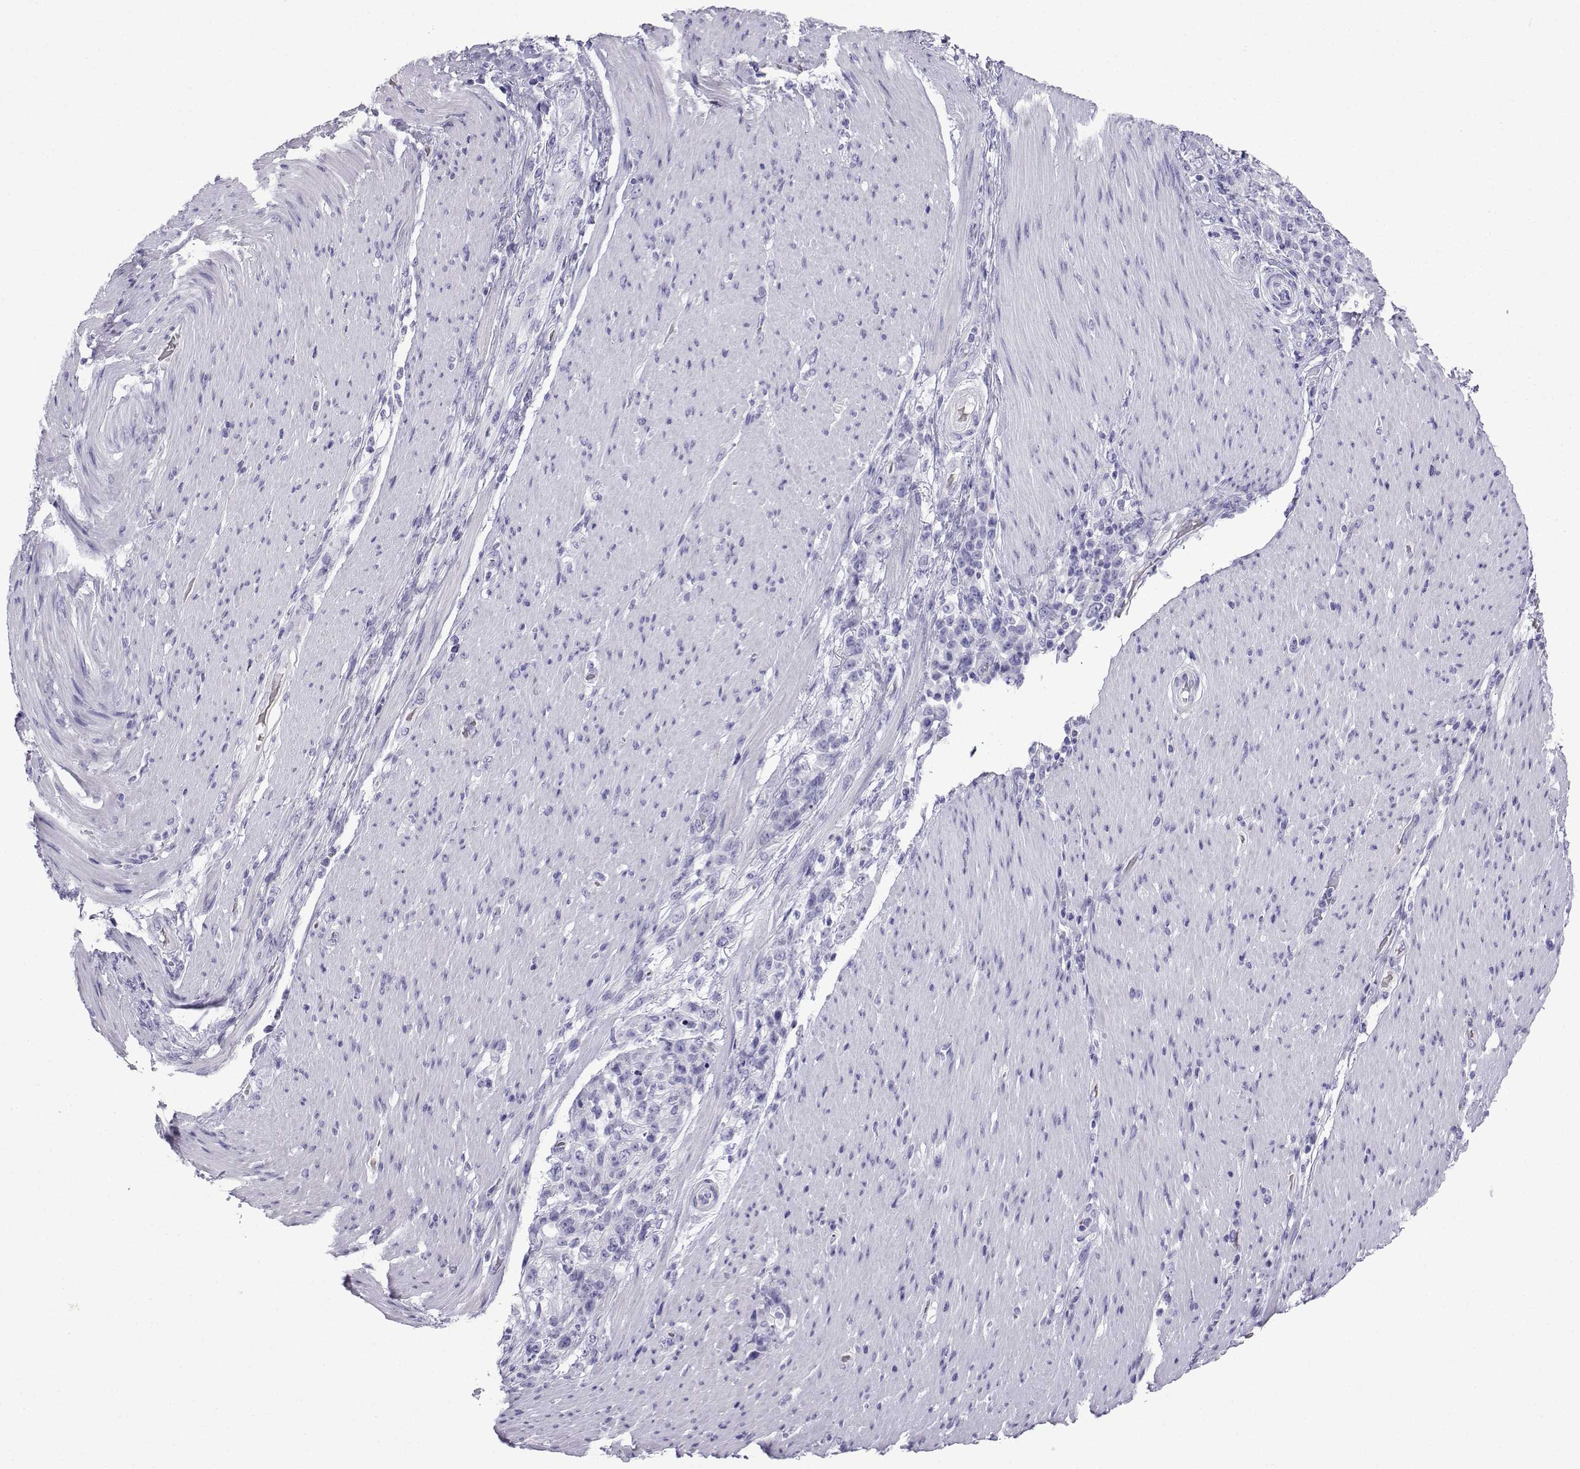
{"staining": {"intensity": "negative", "quantity": "none", "location": "none"}, "tissue": "stomach cancer", "cell_type": "Tumor cells", "image_type": "cancer", "snomed": [{"axis": "morphology", "description": "Adenocarcinoma, NOS"}, {"axis": "topography", "description": "Stomach"}], "caption": "This is a micrograph of immunohistochemistry (IHC) staining of stomach cancer (adenocarcinoma), which shows no expression in tumor cells.", "gene": "TRIM46", "patient": {"sex": "female", "age": 79}}